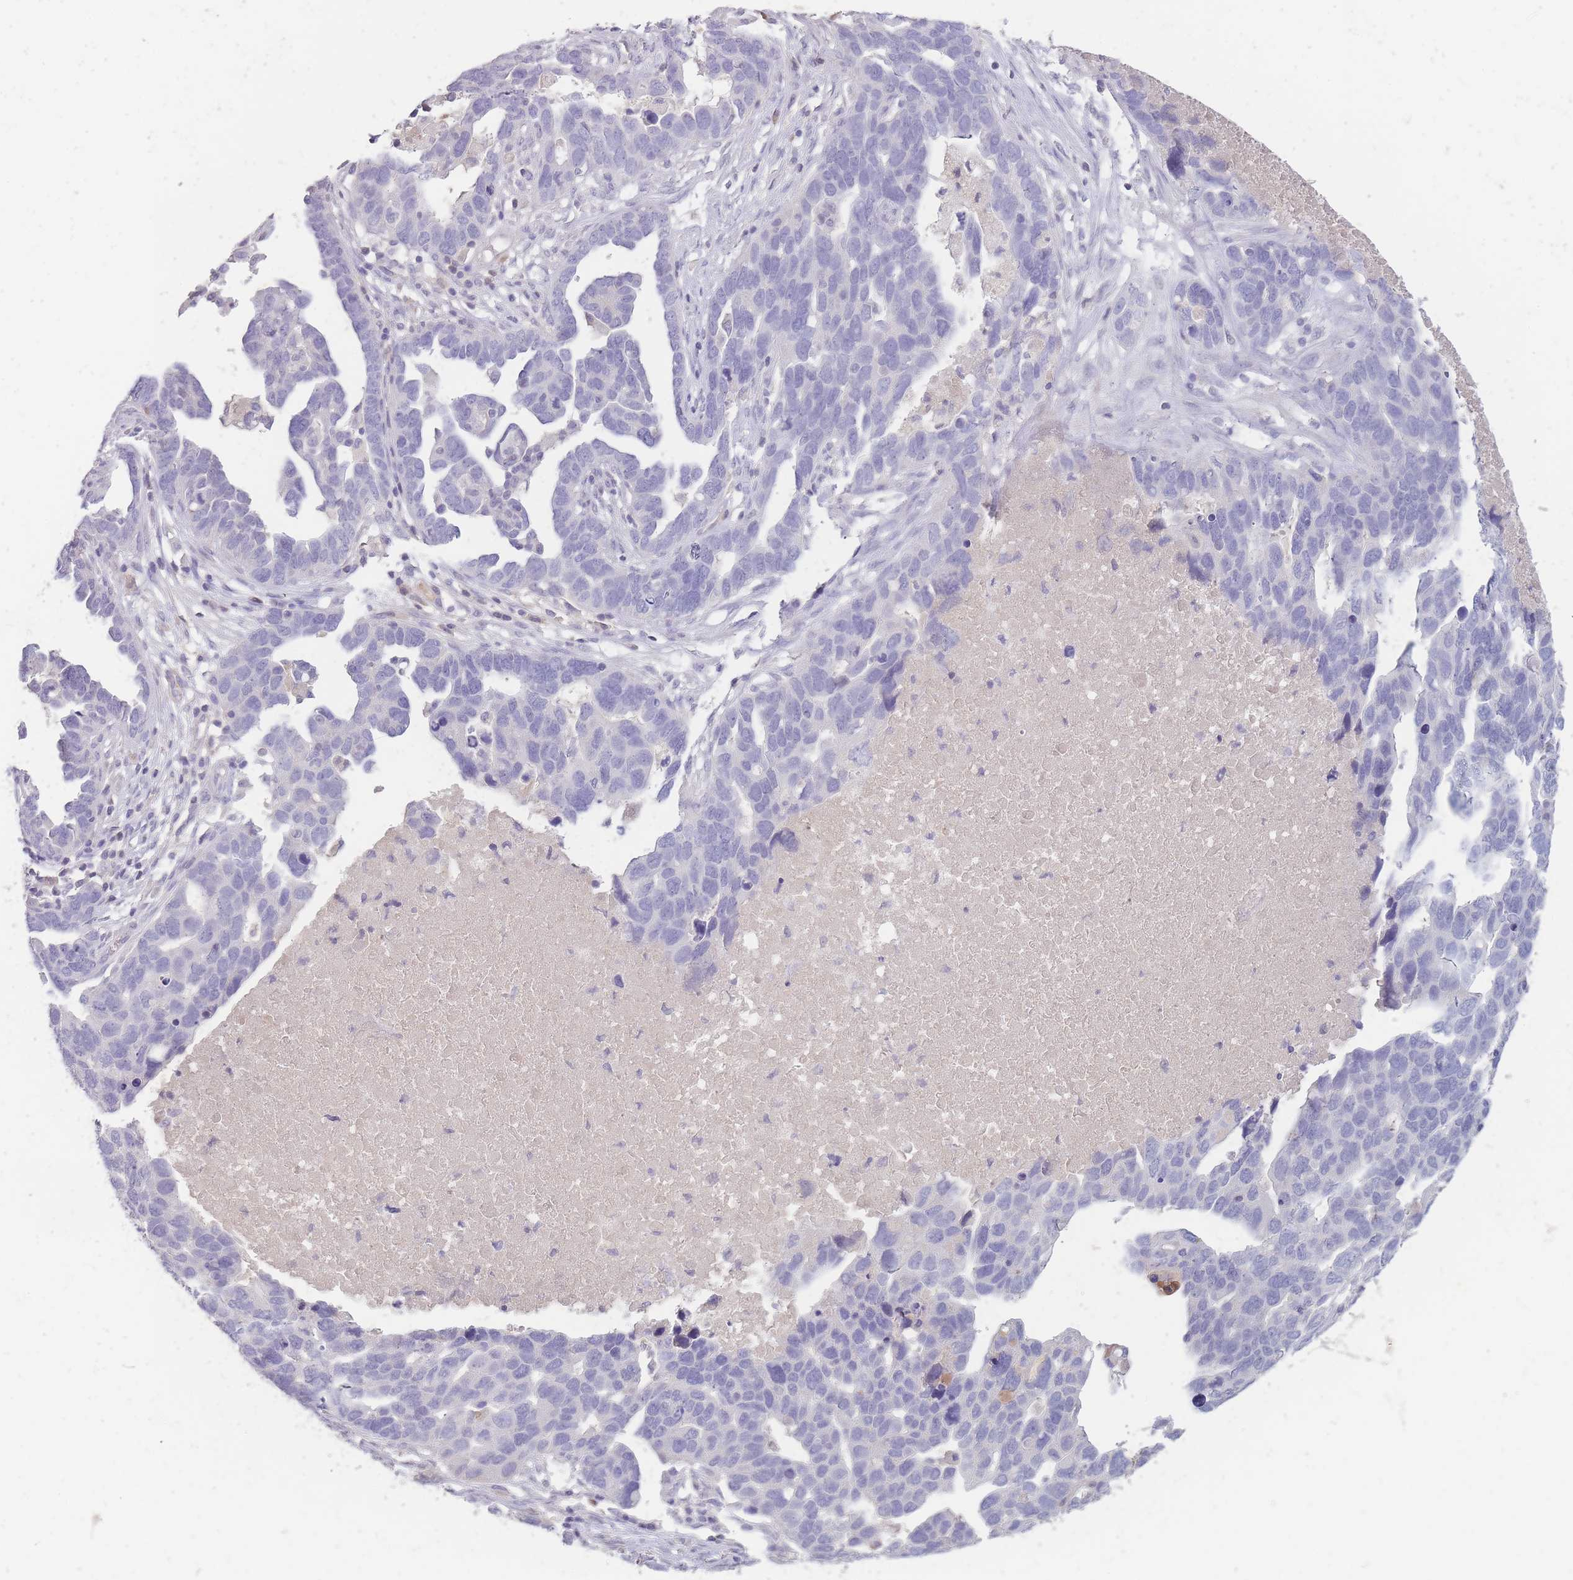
{"staining": {"intensity": "negative", "quantity": "none", "location": "none"}, "tissue": "ovarian cancer", "cell_type": "Tumor cells", "image_type": "cancer", "snomed": [{"axis": "morphology", "description": "Cystadenocarcinoma, serous, NOS"}, {"axis": "topography", "description": "Ovary"}], "caption": "Immunohistochemical staining of ovarian serous cystadenocarcinoma demonstrates no significant staining in tumor cells.", "gene": "TPSD1", "patient": {"sex": "female", "age": 54}}